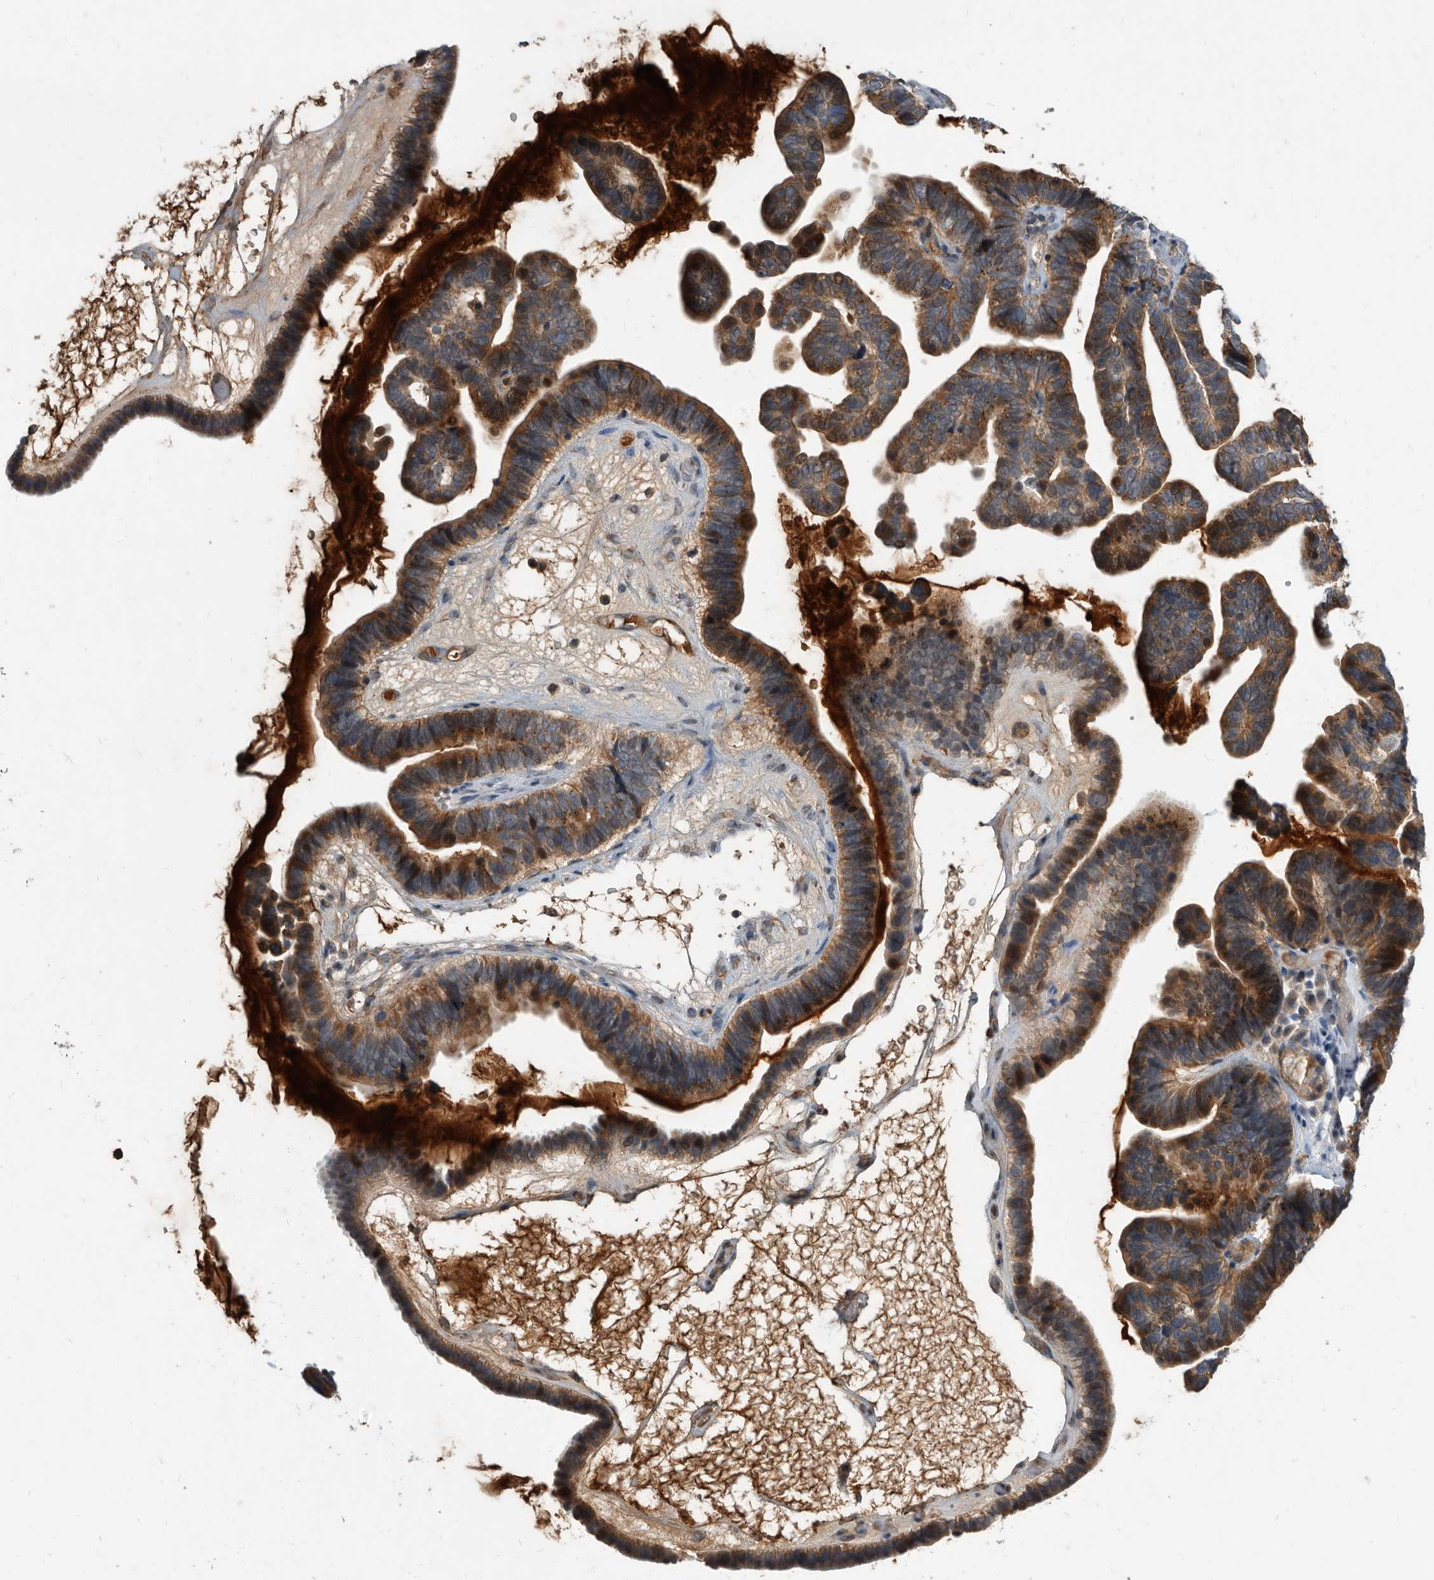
{"staining": {"intensity": "strong", "quantity": ">75%", "location": "cytoplasmic/membranous"}, "tissue": "ovarian cancer", "cell_type": "Tumor cells", "image_type": "cancer", "snomed": [{"axis": "morphology", "description": "Cystadenocarcinoma, serous, NOS"}, {"axis": "topography", "description": "Ovary"}], "caption": "The image reveals staining of ovarian serous cystadenocarcinoma, revealing strong cytoplasmic/membranous protein positivity (brown color) within tumor cells.", "gene": "PI15", "patient": {"sex": "female", "age": 56}}